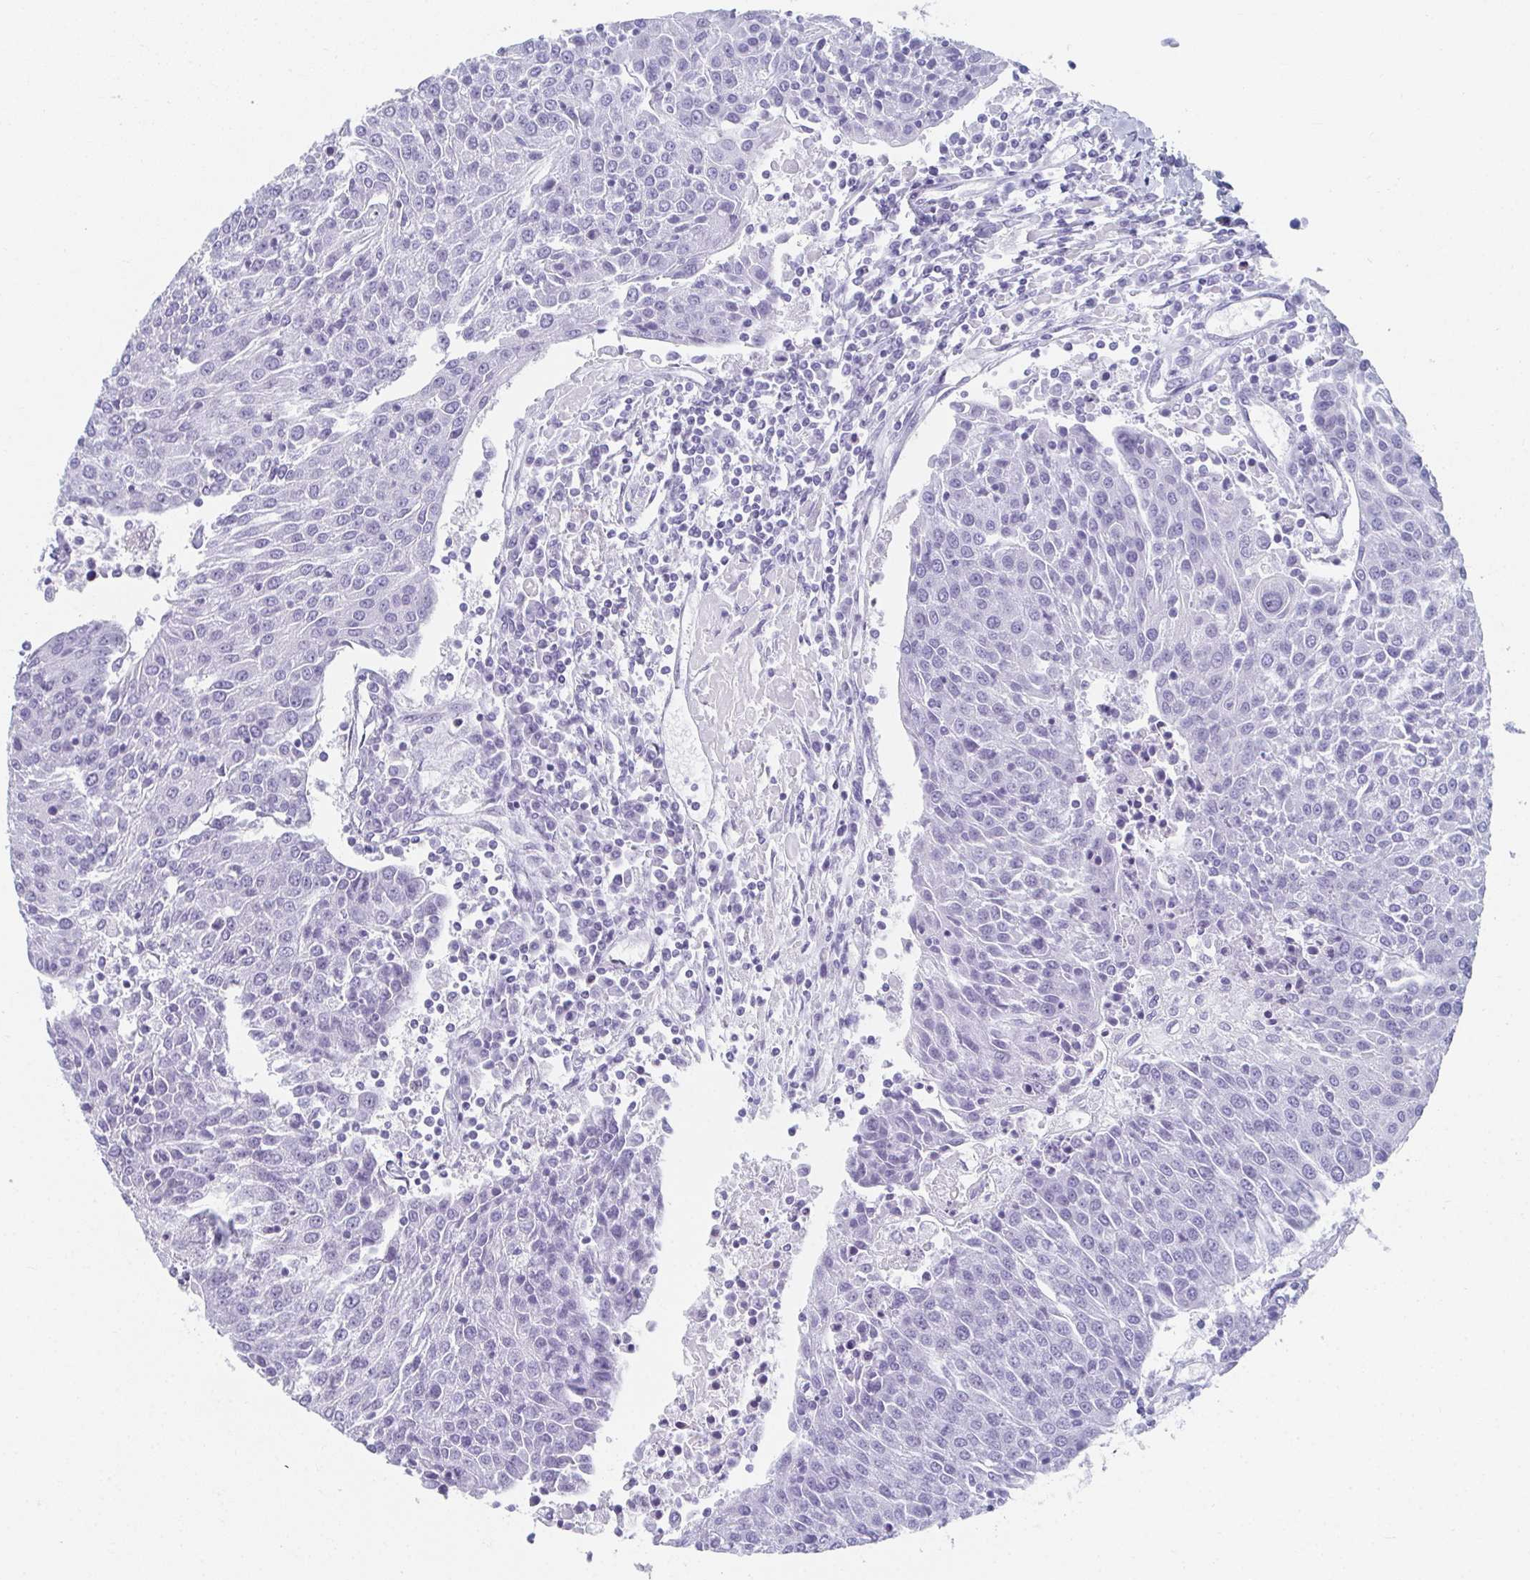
{"staining": {"intensity": "negative", "quantity": "none", "location": "none"}, "tissue": "urothelial cancer", "cell_type": "Tumor cells", "image_type": "cancer", "snomed": [{"axis": "morphology", "description": "Urothelial carcinoma, High grade"}, {"axis": "topography", "description": "Urinary bladder"}], "caption": "Immunohistochemistry (IHC) photomicrograph of human urothelial cancer stained for a protein (brown), which shows no positivity in tumor cells.", "gene": "GHRL", "patient": {"sex": "female", "age": 85}}